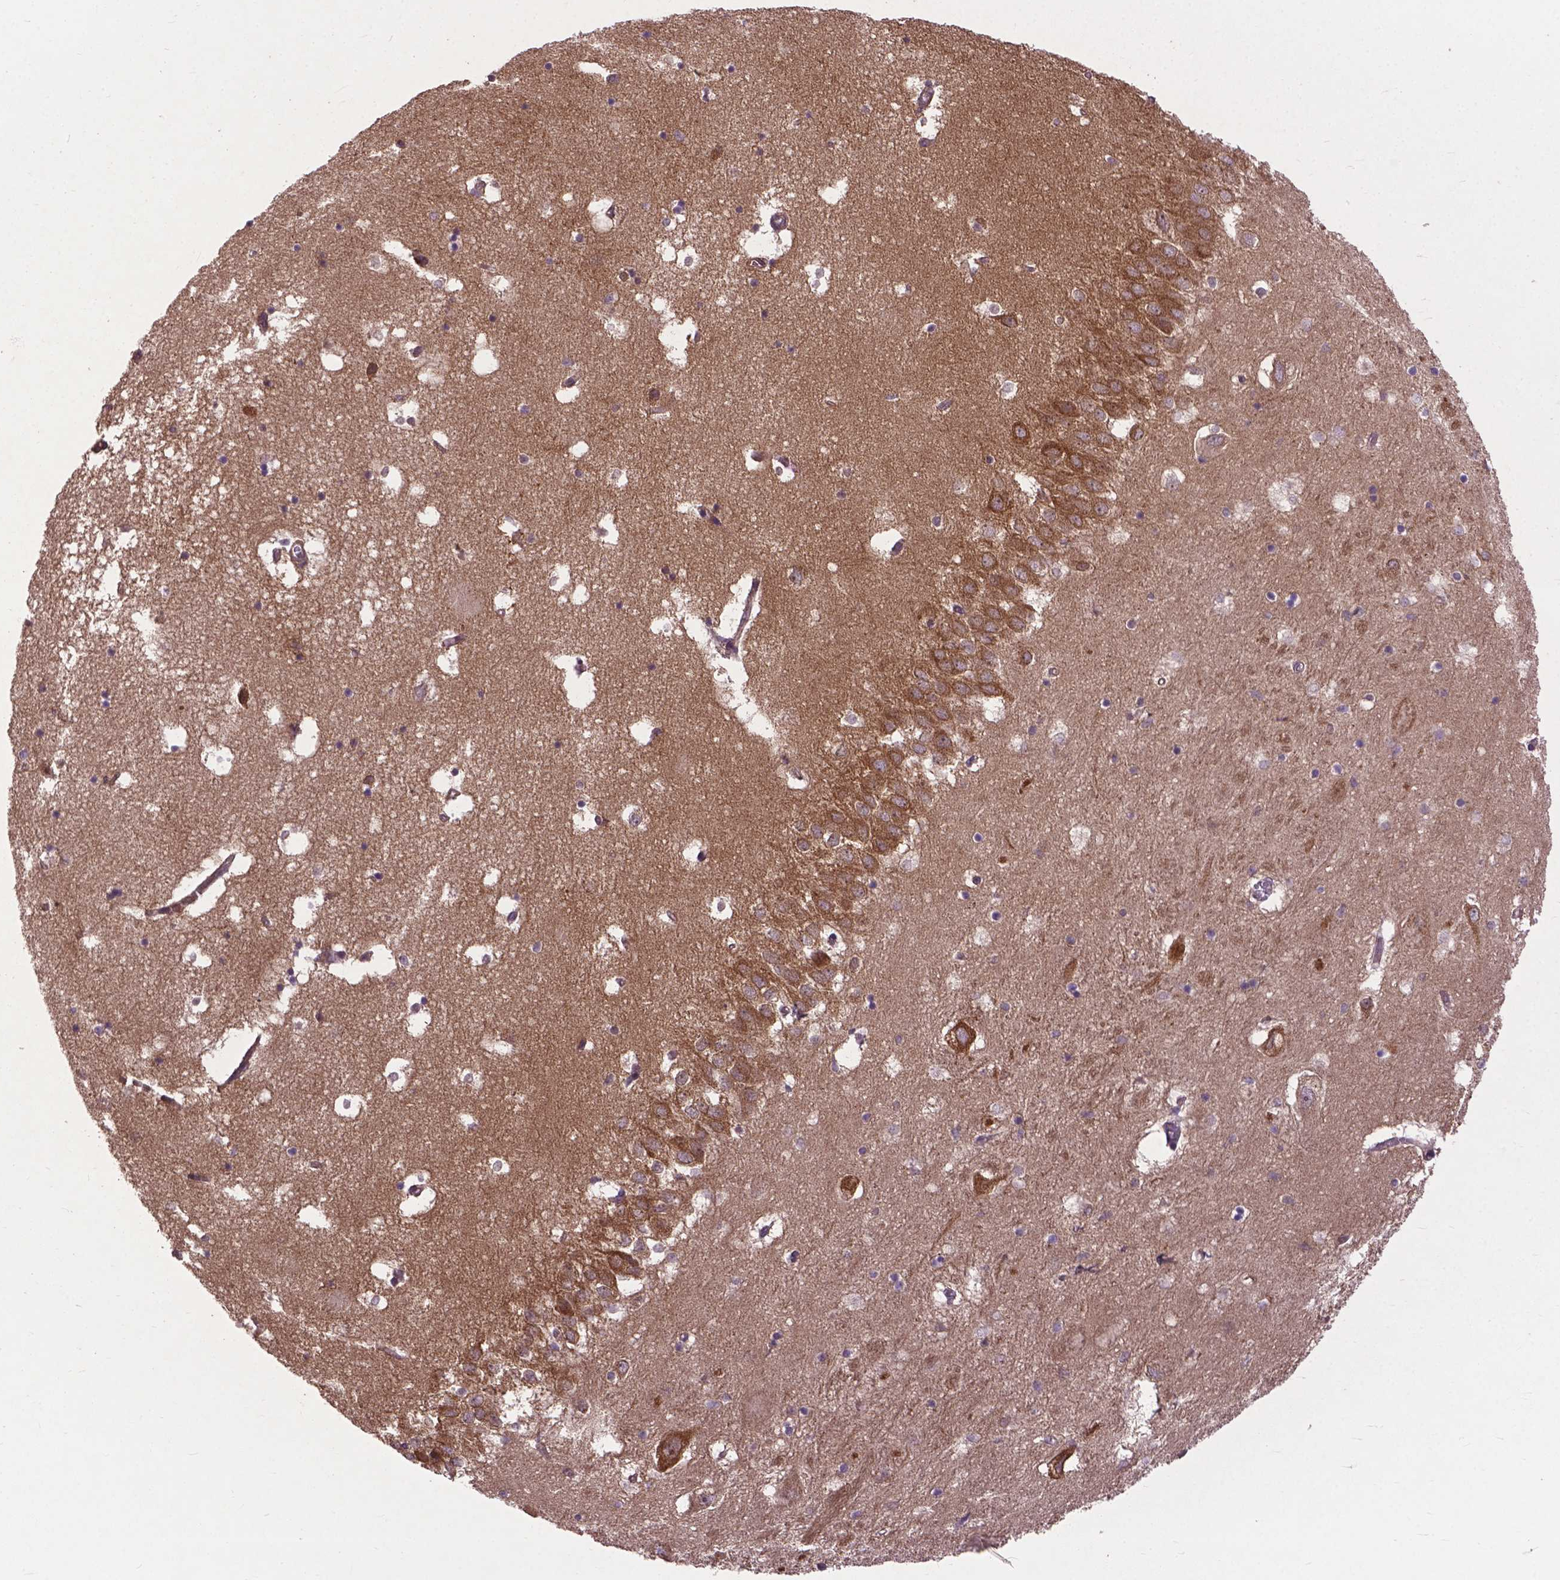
{"staining": {"intensity": "moderate", "quantity": ">75%", "location": "cytoplasmic/membranous"}, "tissue": "hippocampus", "cell_type": "Glial cells", "image_type": "normal", "snomed": [{"axis": "morphology", "description": "Normal tissue, NOS"}, {"axis": "topography", "description": "Hippocampus"}], "caption": "Protein staining exhibits moderate cytoplasmic/membranous expression in approximately >75% of glial cells in benign hippocampus.", "gene": "ZNF616", "patient": {"sex": "male", "age": 58}}